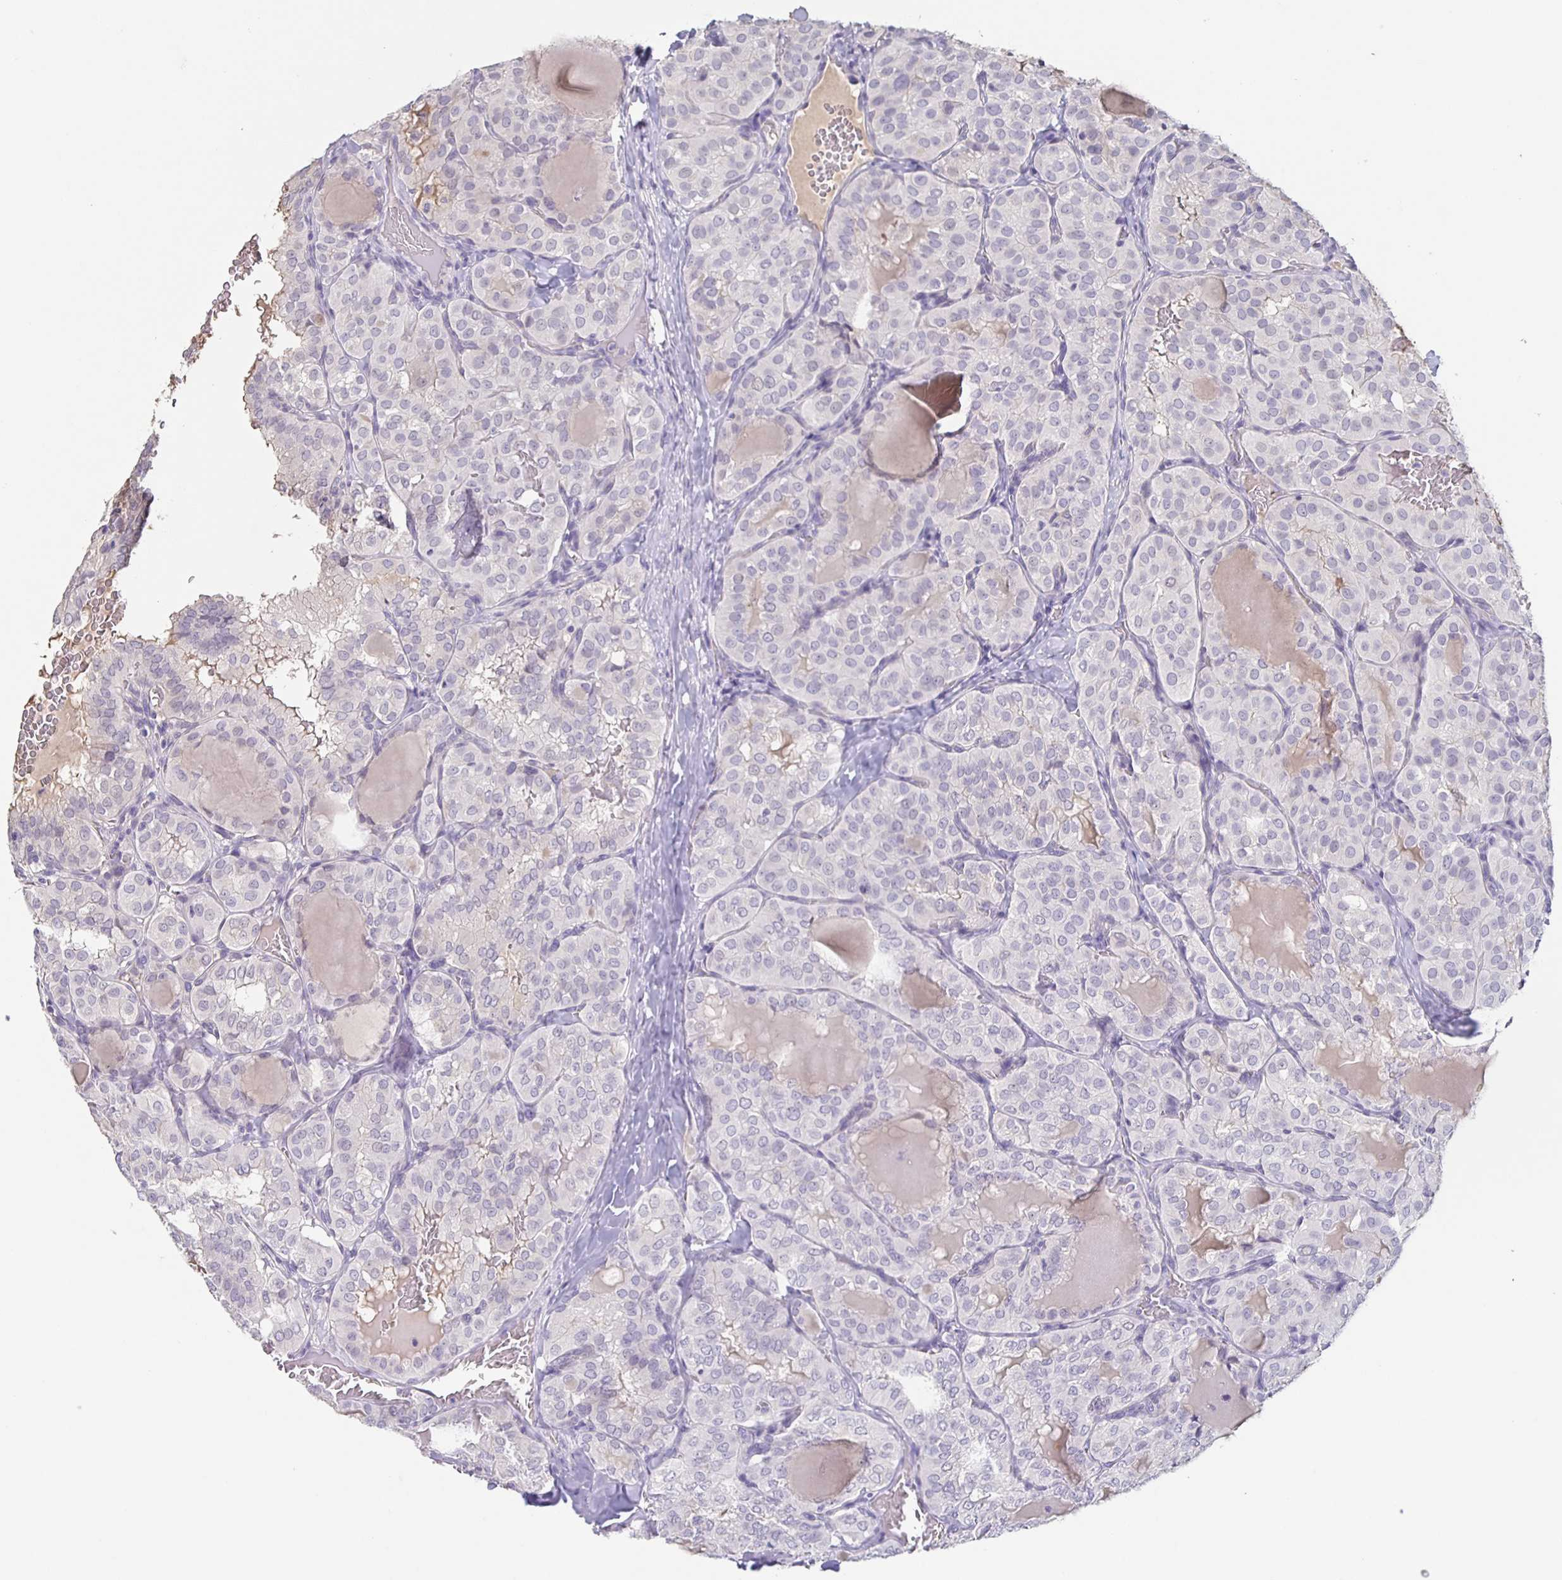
{"staining": {"intensity": "negative", "quantity": "none", "location": "none"}, "tissue": "thyroid cancer", "cell_type": "Tumor cells", "image_type": "cancer", "snomed": [{"axis": "morphology", "description": "Papillary adenocarcinoma, NOS"}, {"axis": "topography", "description": "Thyroid gland"}], "caption": "This histopathology image is of thyroid cancer (papillary adenocarcinoma) stained with immunohistochemistry to label a protein in brown with the nuclei are counter-stained blue. There is no staining in tumor cells. (DAB immunohistochemistry (IHC) visualized using brightfield microscopy, high magnification).", "gene": "INSL5", "patient": {"sex": "male", "age": 20}}